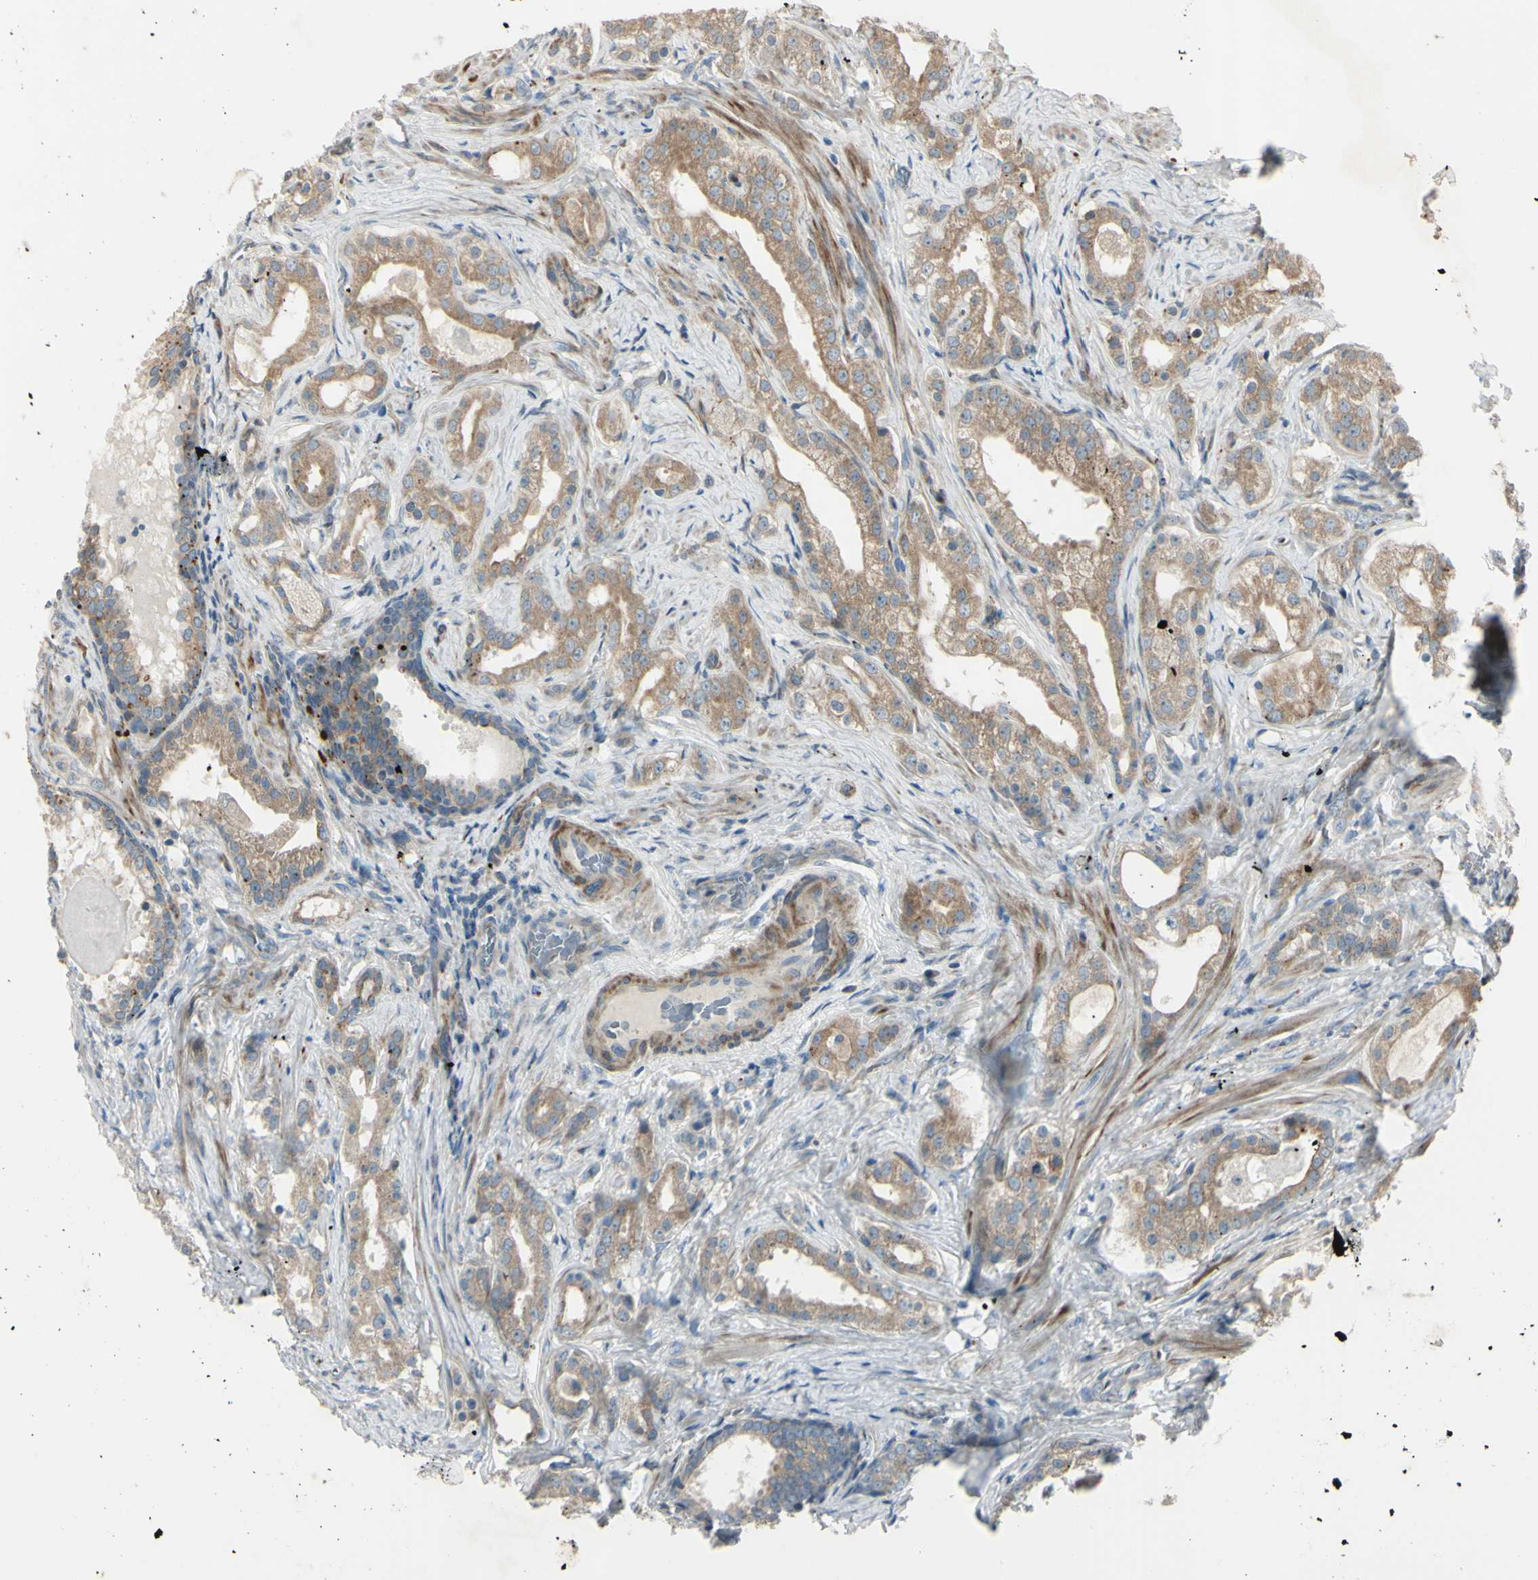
{"staining": {"intensity": "weak", "quantity": ">75%", "location": "cytoplasmic/membranous"}, "tissue": "prostate cancer", "cell_type": "Tumor cells", "image_type": "cancer", "snomed": [{"axis": "morphology", "description": "Adenocarcinoma, Low grade"}, {"axis": "topography", "description": "Prostate"}], "caption": "Human low-grade adenocarcinoma (prostate) stained with a brown dye reveals weak cytoplasmic/membranous positive positivity in about >75% of tumor cells.", "gene": "NDFIP1", "patient": {"sex": "male", "age": 59}}